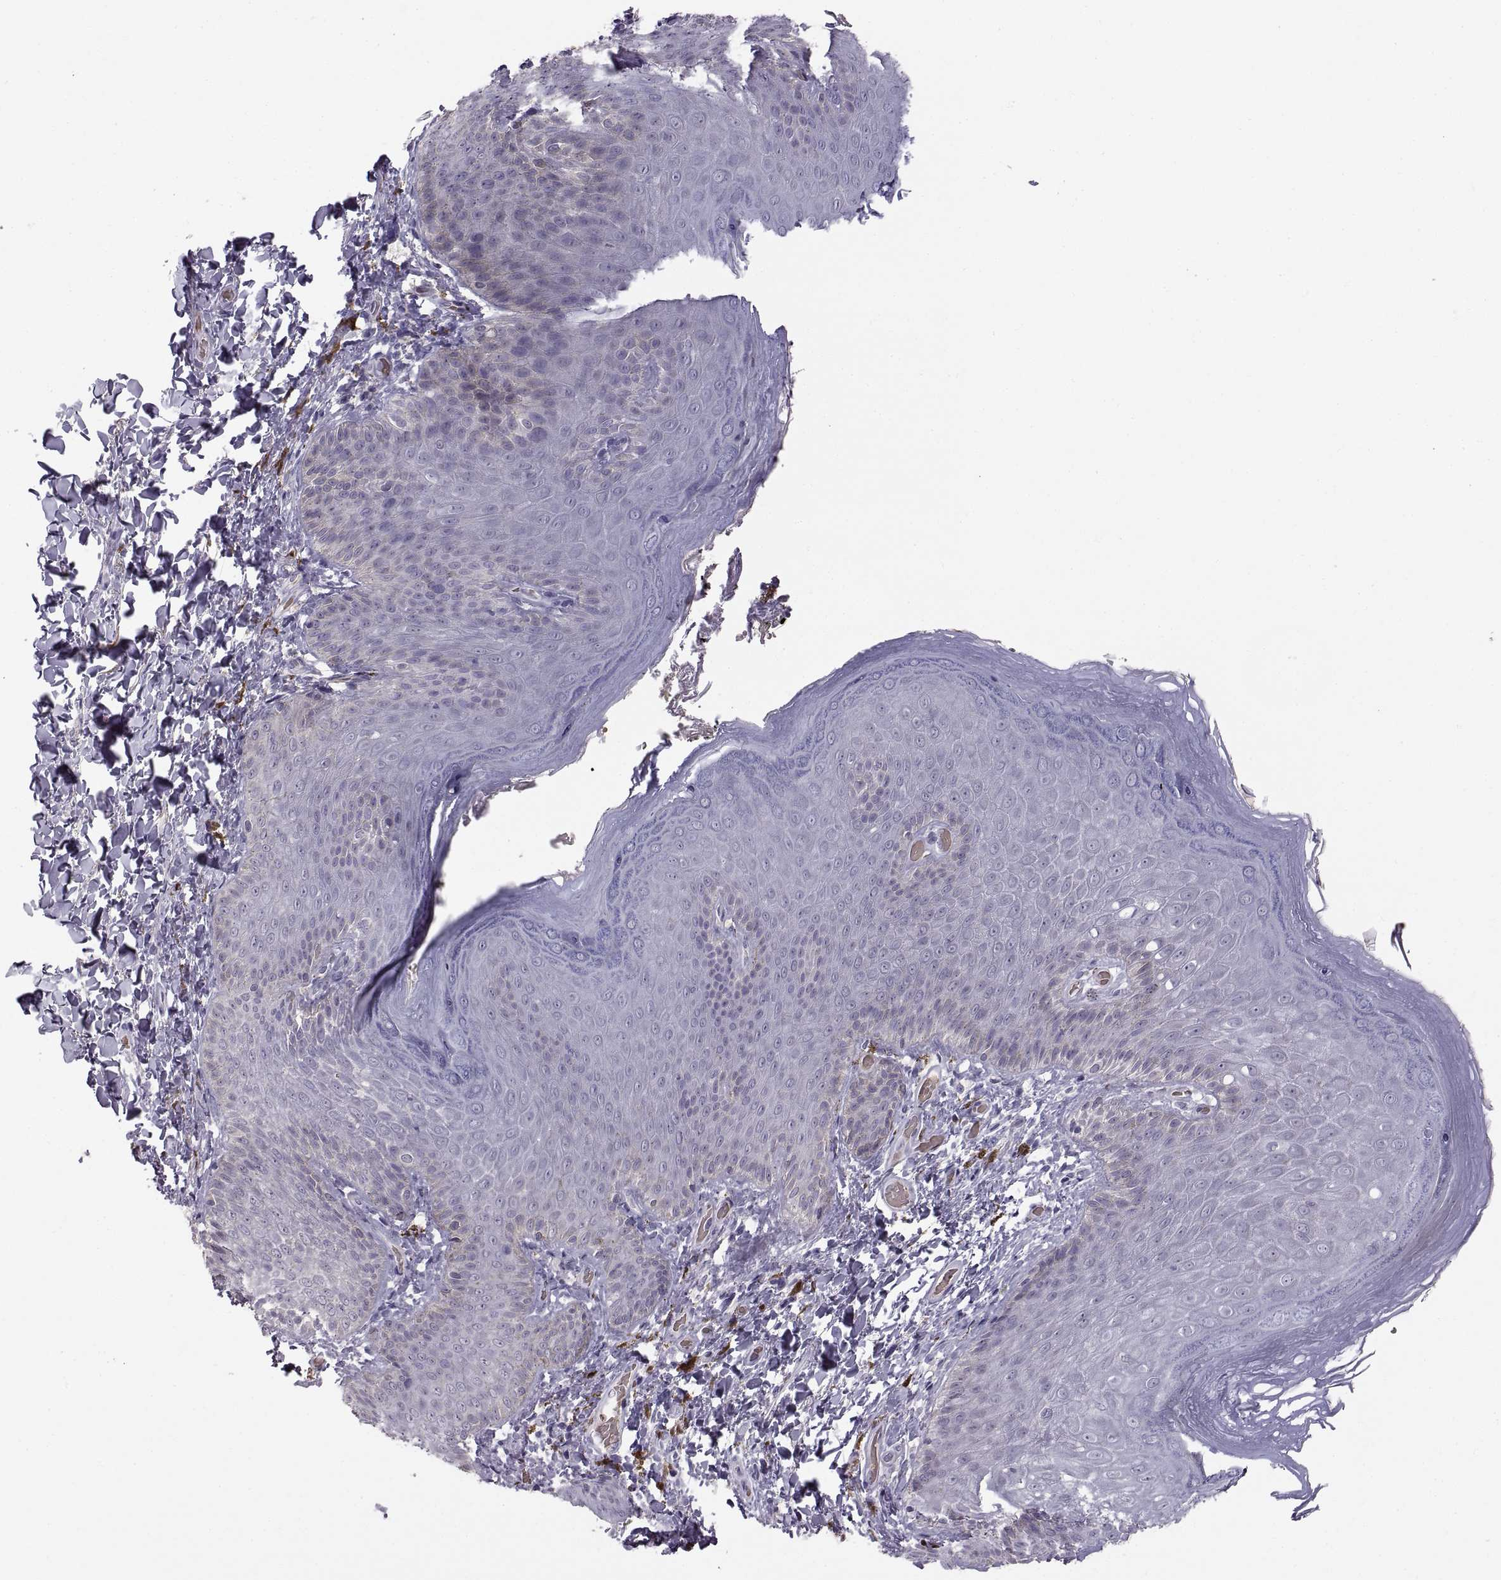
{"staining": {"intensity": "negative", "quantity": "none", "location": "none"}, "tissue": "skin", "cell_type": "Epidermal cells", "image_type": "normal", "snomed": [{"axis": "morphology", "description": "Normal tissue, NOS"}, {"axis": "topography", "description": "Anal"}], "caption": "An immunohistochemistry (IHC) histopathology image of normal skin is shown. There is no staining in epidermal cells of skin.", "gene": "MEIOC", "patient": {"sex": "male", "age": 53}}